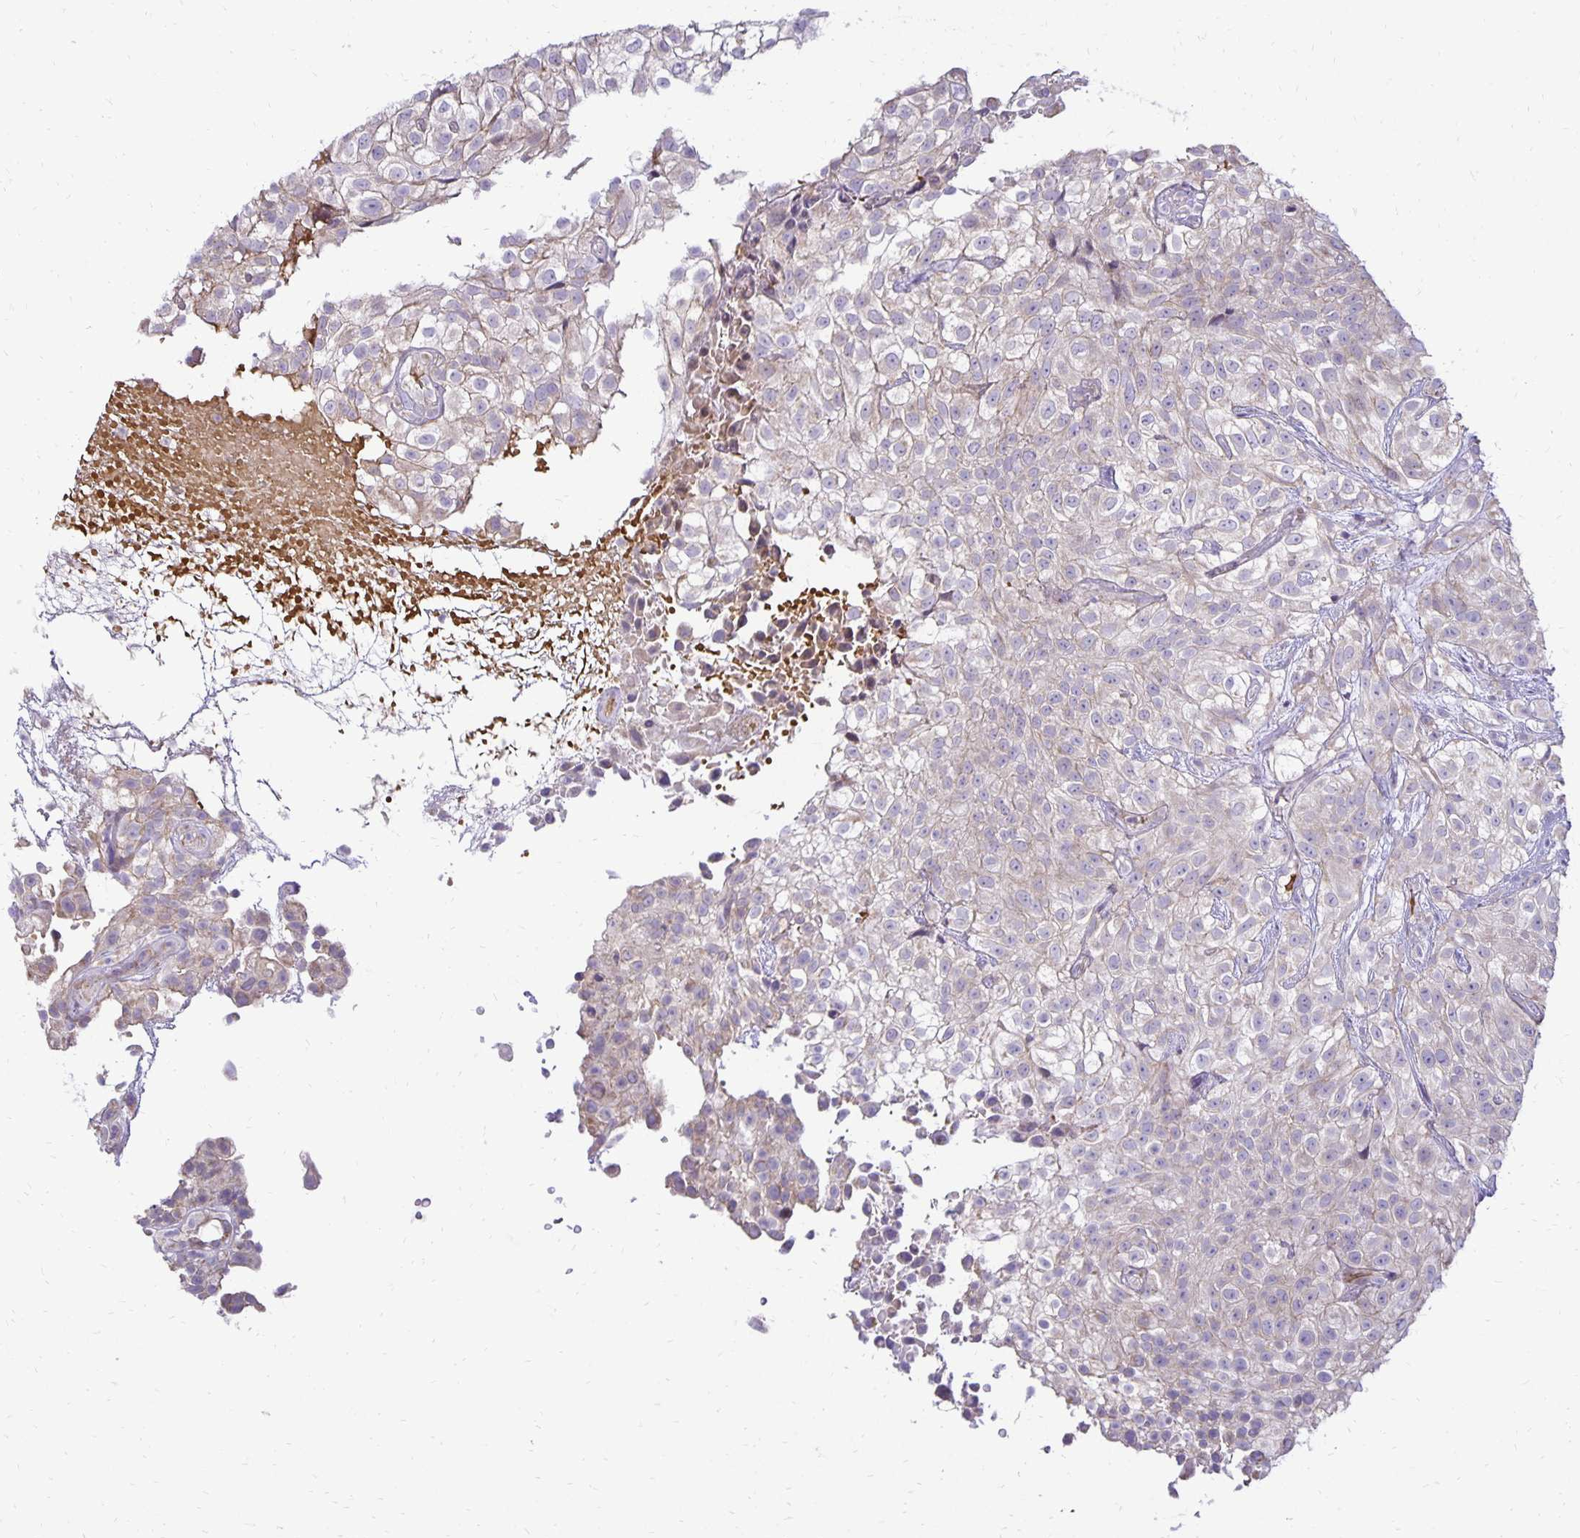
{"staining": {"intensity": "negative", "quantity": "none", "location": "none"}, "tissue": "urothelial cancer", "cell_type": "Tumor cells", "image_type": "cancer", "snomed": [{"axis": "morphology", "description": "Urothelial carcinoma, High grade"}, {"axis": "topography", "description": "Urinary bladder"}], "caption": "Tumor cells show no significant staining in urothelial cancer.", "gene": "FN3K", "patient": {"sex": "male", "age": 56}}